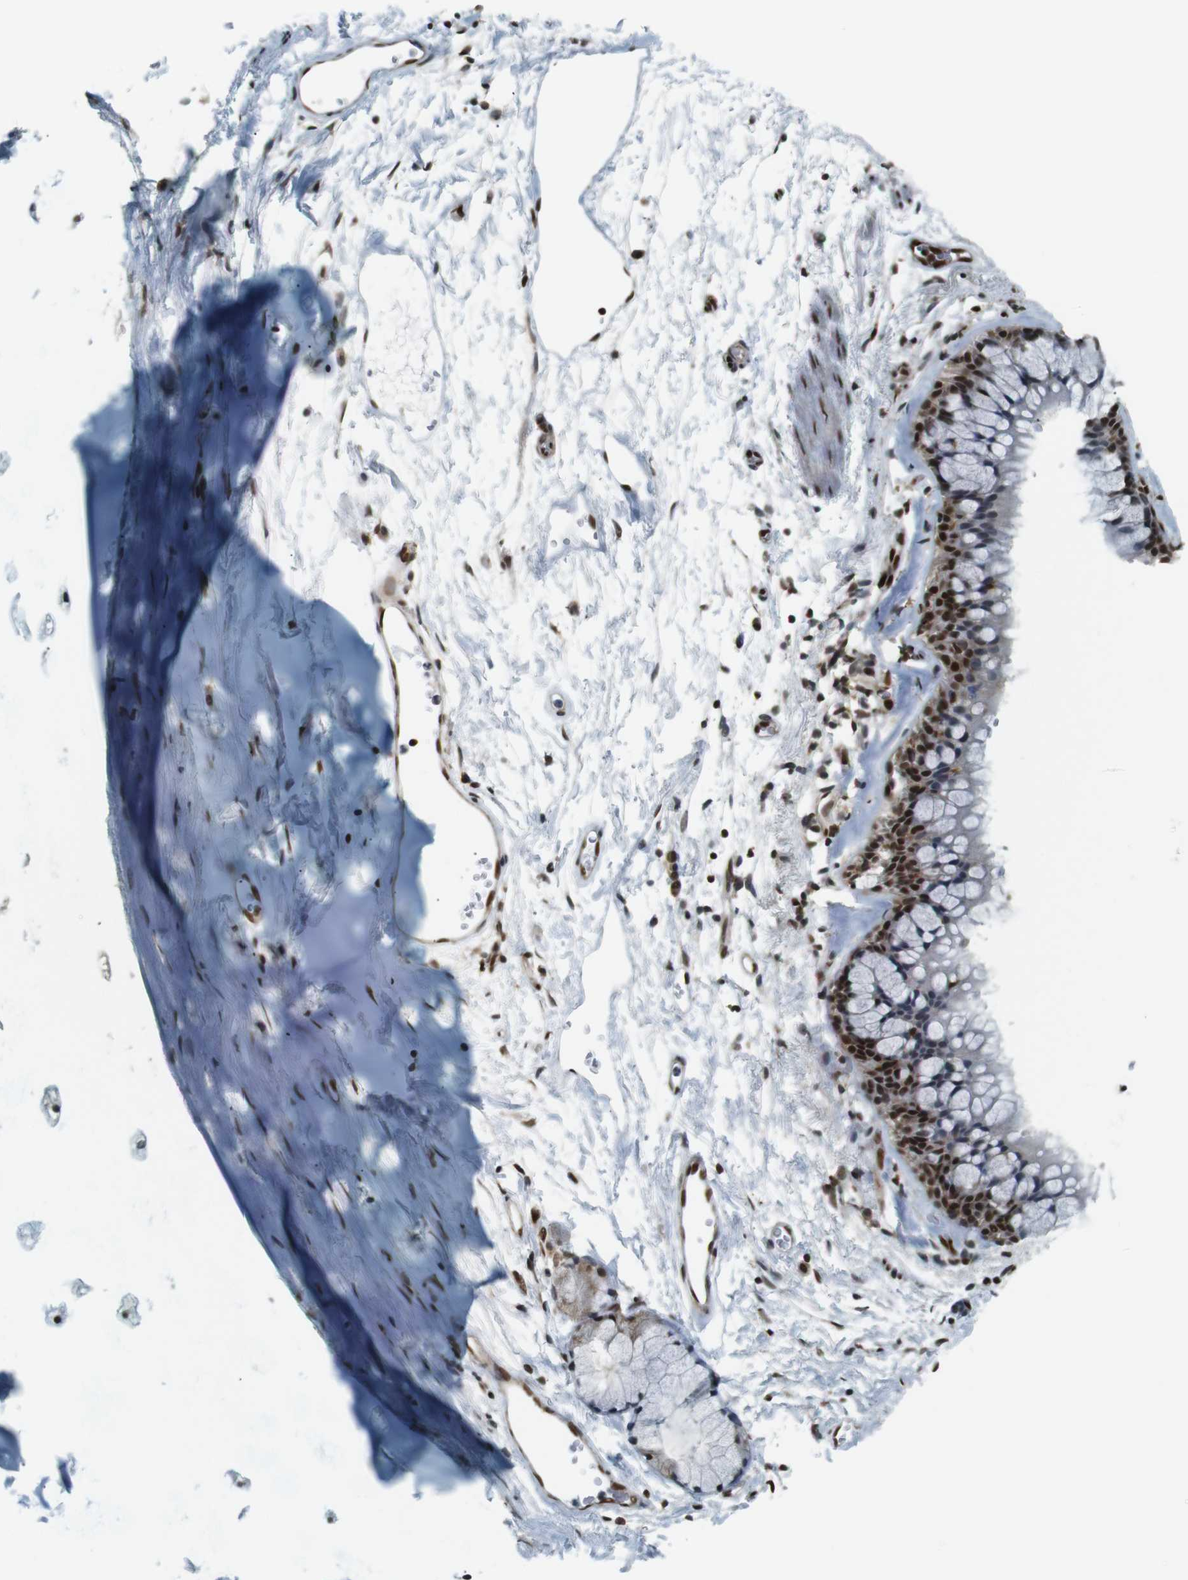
{"staining": {"intensity": "strong", "quantity": "25%-75%", "location": "nuclear"}, "tissue": "bronchus", "cell_type": "Respiratory epithelial cells", "image_type": "normal", "snomed": [{"axis": "morphology", "description": "Normal tissue, NOS"}, {"axis": "topography", "description": "Cartilage tissue"}, {"axis": "topography", "description": "Bronchus"}], "caption": "Bronchus stained with a brown dye displays strong nuclear positive staining in about 25%-75% of respiratory epithelial cells.", "gene": "NHEJ1", "patient": {"sex": "female", "age": 53}}